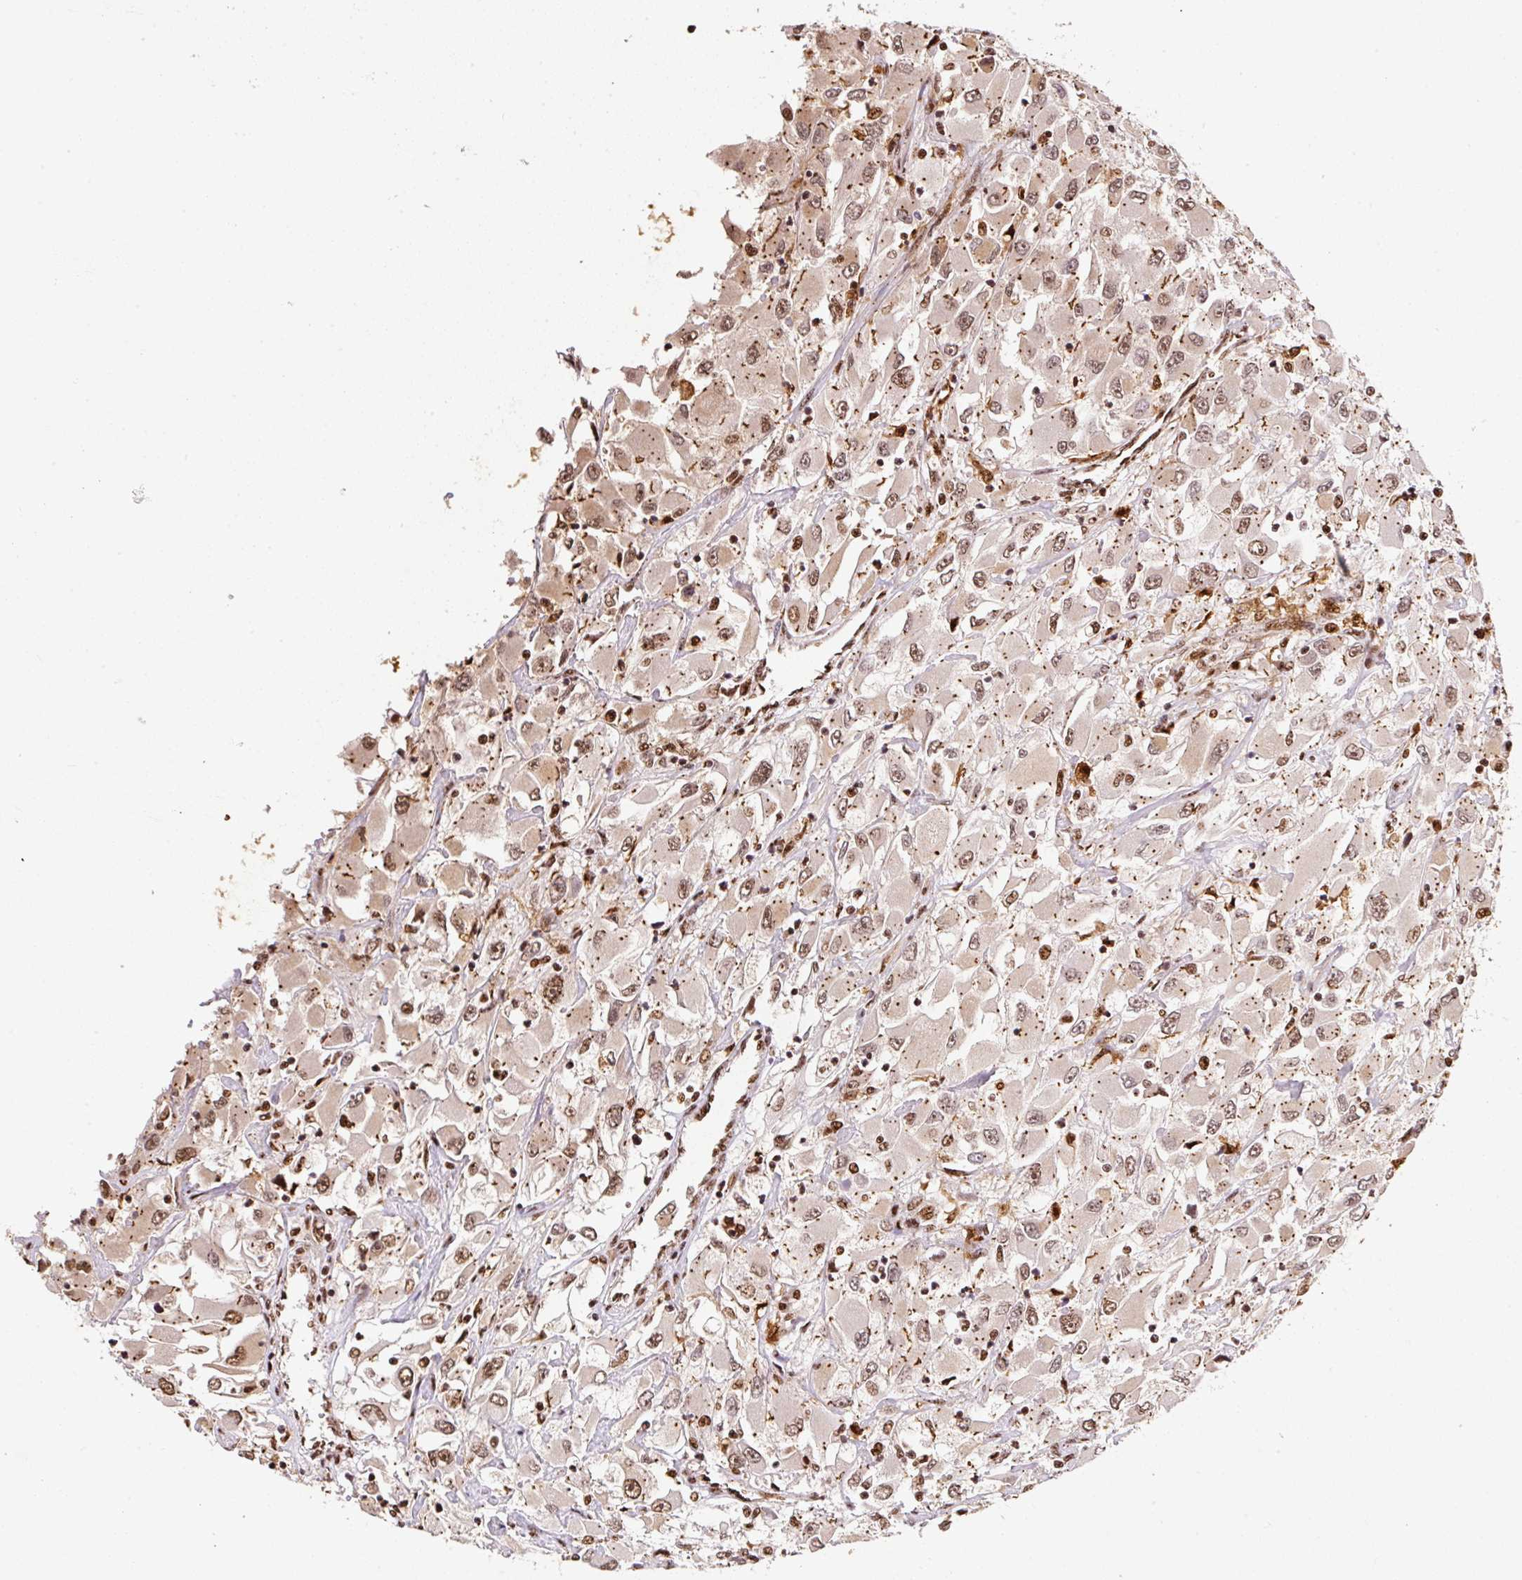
{"staining": {"intensity": "moderate", "quantity": ">75%", "location": "nuclear"}, "tissue": "renal cancer", "cell_type": "Tumor cells", "image_type": "cancer", "snomed": [{"axis": "morphology", "description": "Adenocarcinoma, NOS"}, {"axis": "topography", "description": "Kidney"}], "caption": "An immunohistochemistry histopathology image of tumor tissue is shown. Protein staining in brown highlights moderate nuclear positivity in adenocarcinoma (renal) within tumor cells.", "gene": "GPR139", "patient": {"sex": "female", "age": 52}}